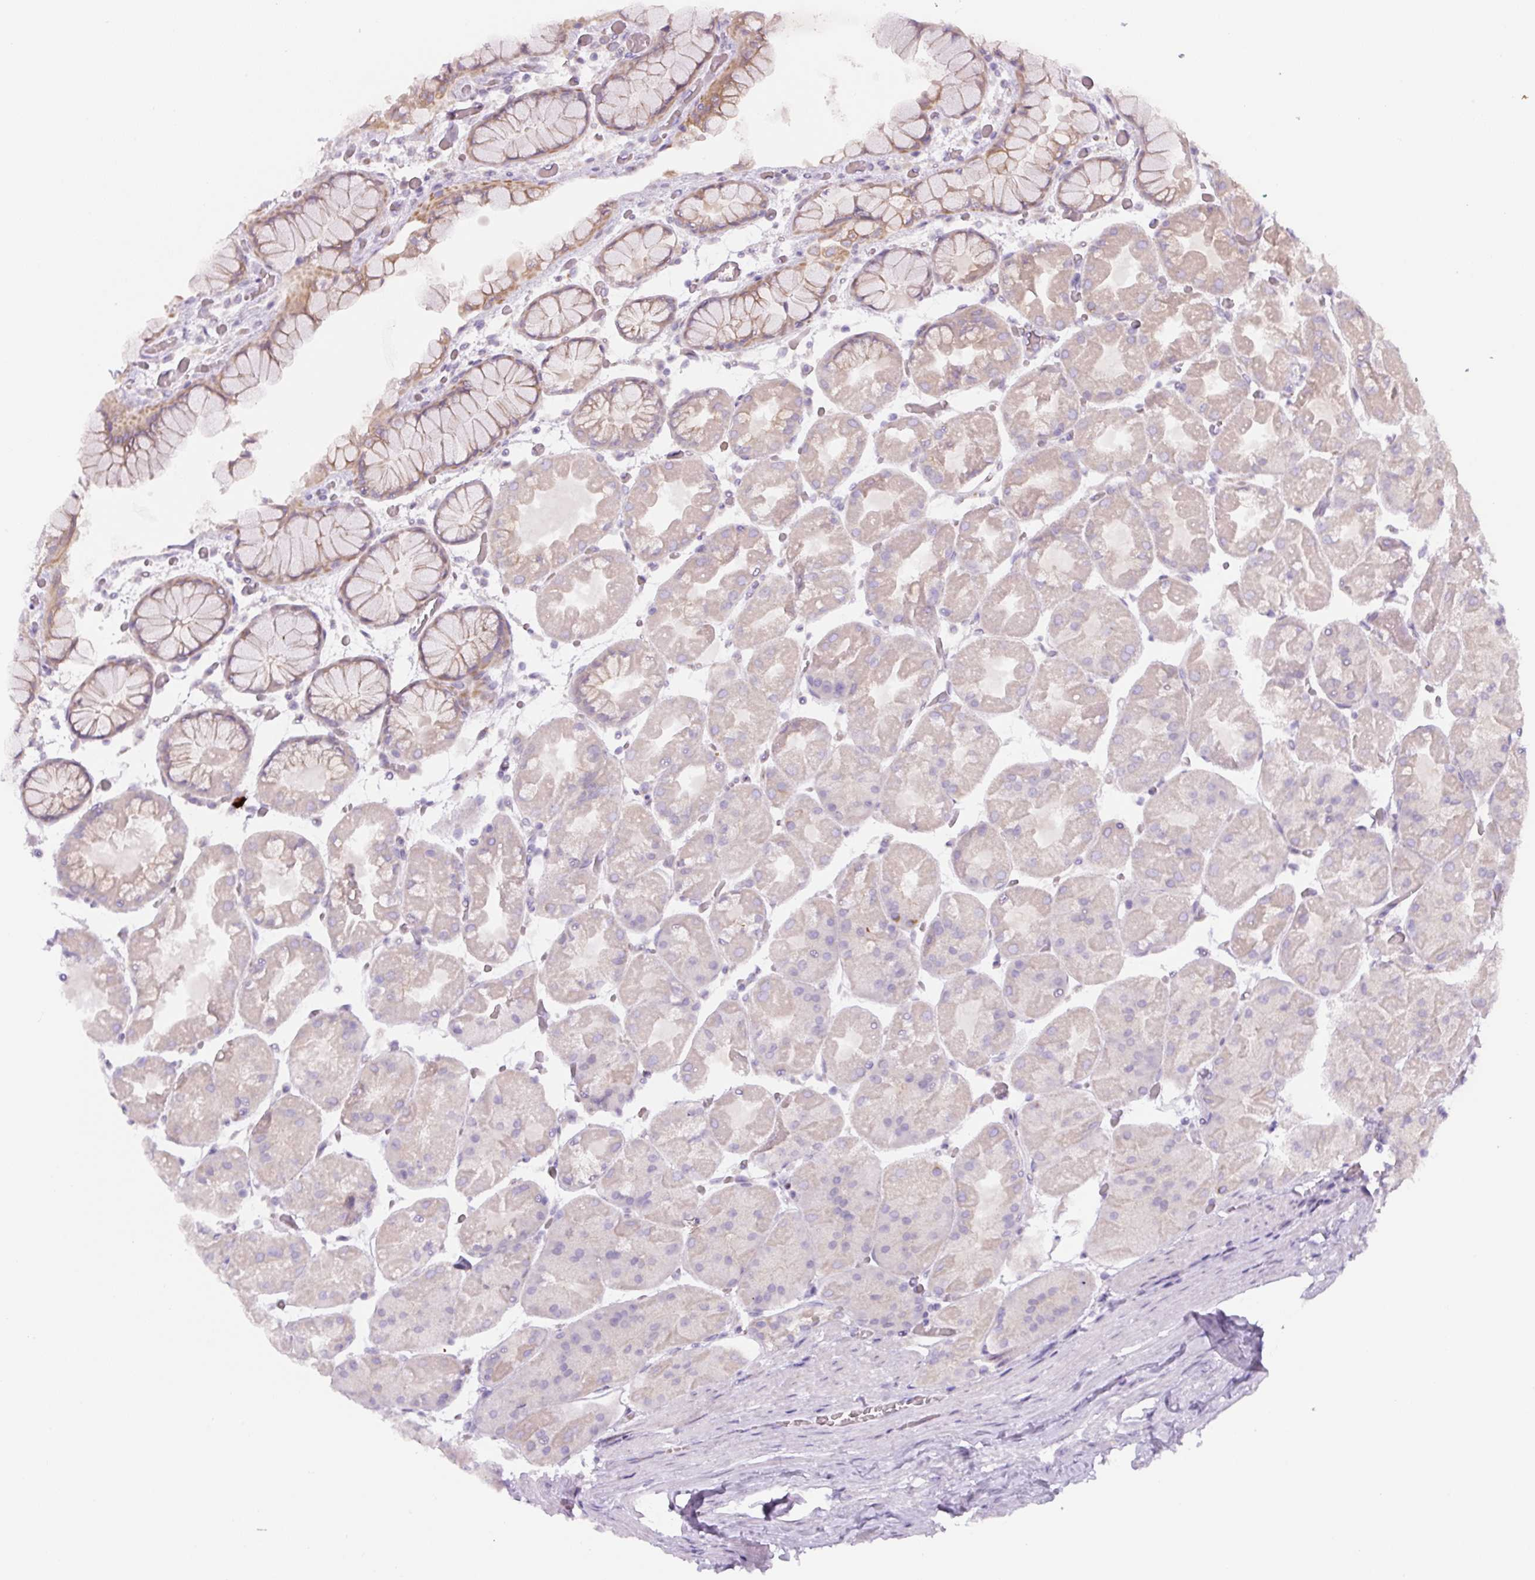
{"staining": {"intensity": "moderate", "quantity": "<25%", "location": "cytoplasmic/membranous"}, "tissue": "stomach", "cell_type": "Glandular cells", "image_type": "normal", "snomed": [{"axis": "morphology", "description": "Normal tissue, NOS"}, {"axis": "topography", "description": "Stomach"}], "caption": "Immunohistochemical staining of unremarkable stomach exhibits <25% levels of moderate cytoplasmic/membranous protein positivity in approximately <25% of glandular cells.", "gene": "YIF1B", "patient": {"sex": "female", "age": 61}}